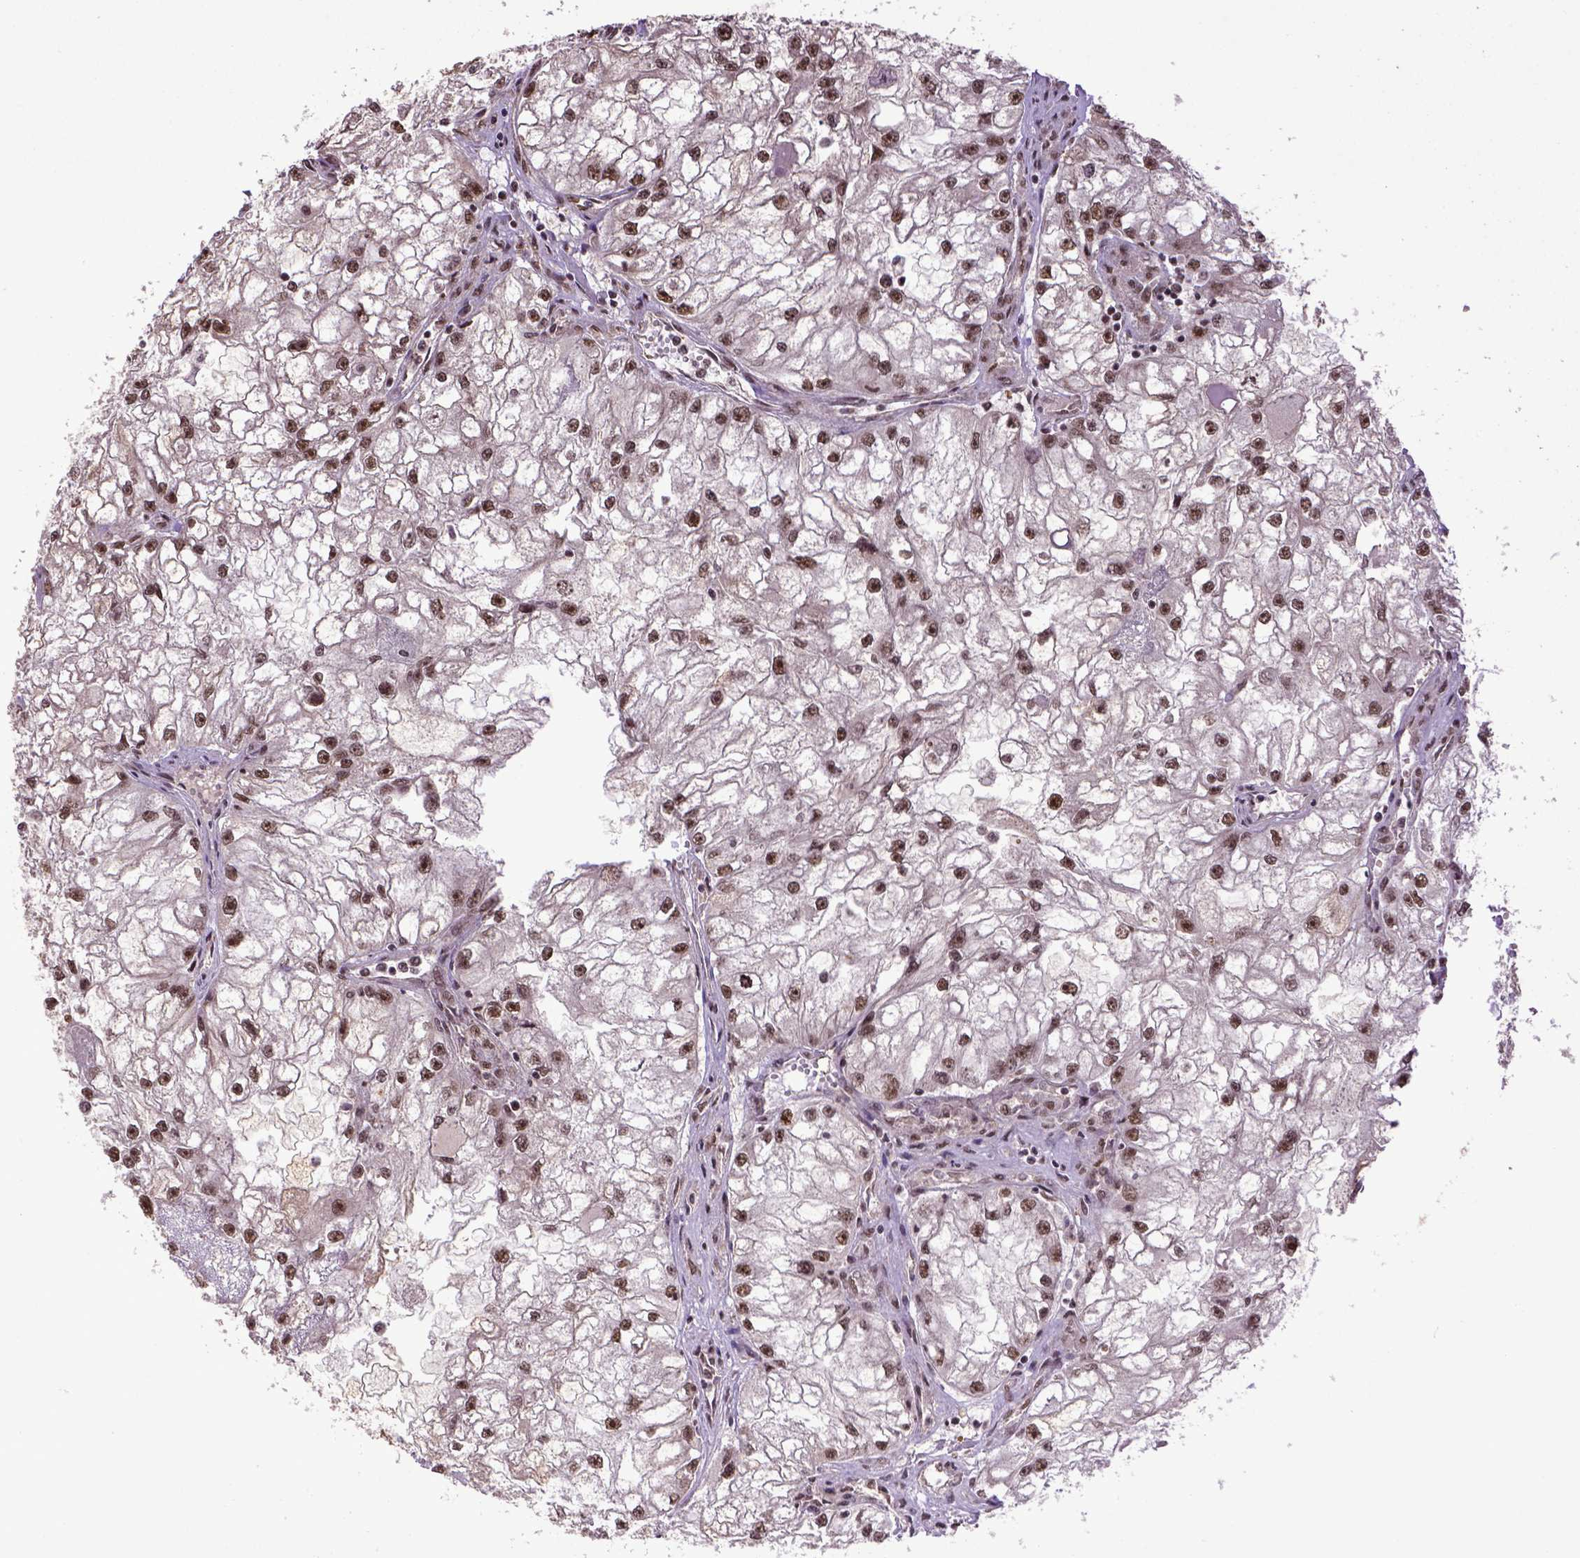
{"staining": {"intensity": "strong", "quantity": ">75%", "location": "nuclear"}, "tissue": "renal cancer", "cell_type": "Tumor cells", "image_type": "cancer", "snomed": [{"axis": "morphology", "description": "Adenocarcinoma, NOS"}, {"axis": "topography", "description": "Kidney"}], "caption": "The immunohistochemical stain shows strong nuclear staining in tumor cells of renal cancer (adenocarcinoma) tissue.", "gene": "PPIG", "patient": {"sex": "male", "age": 59}}